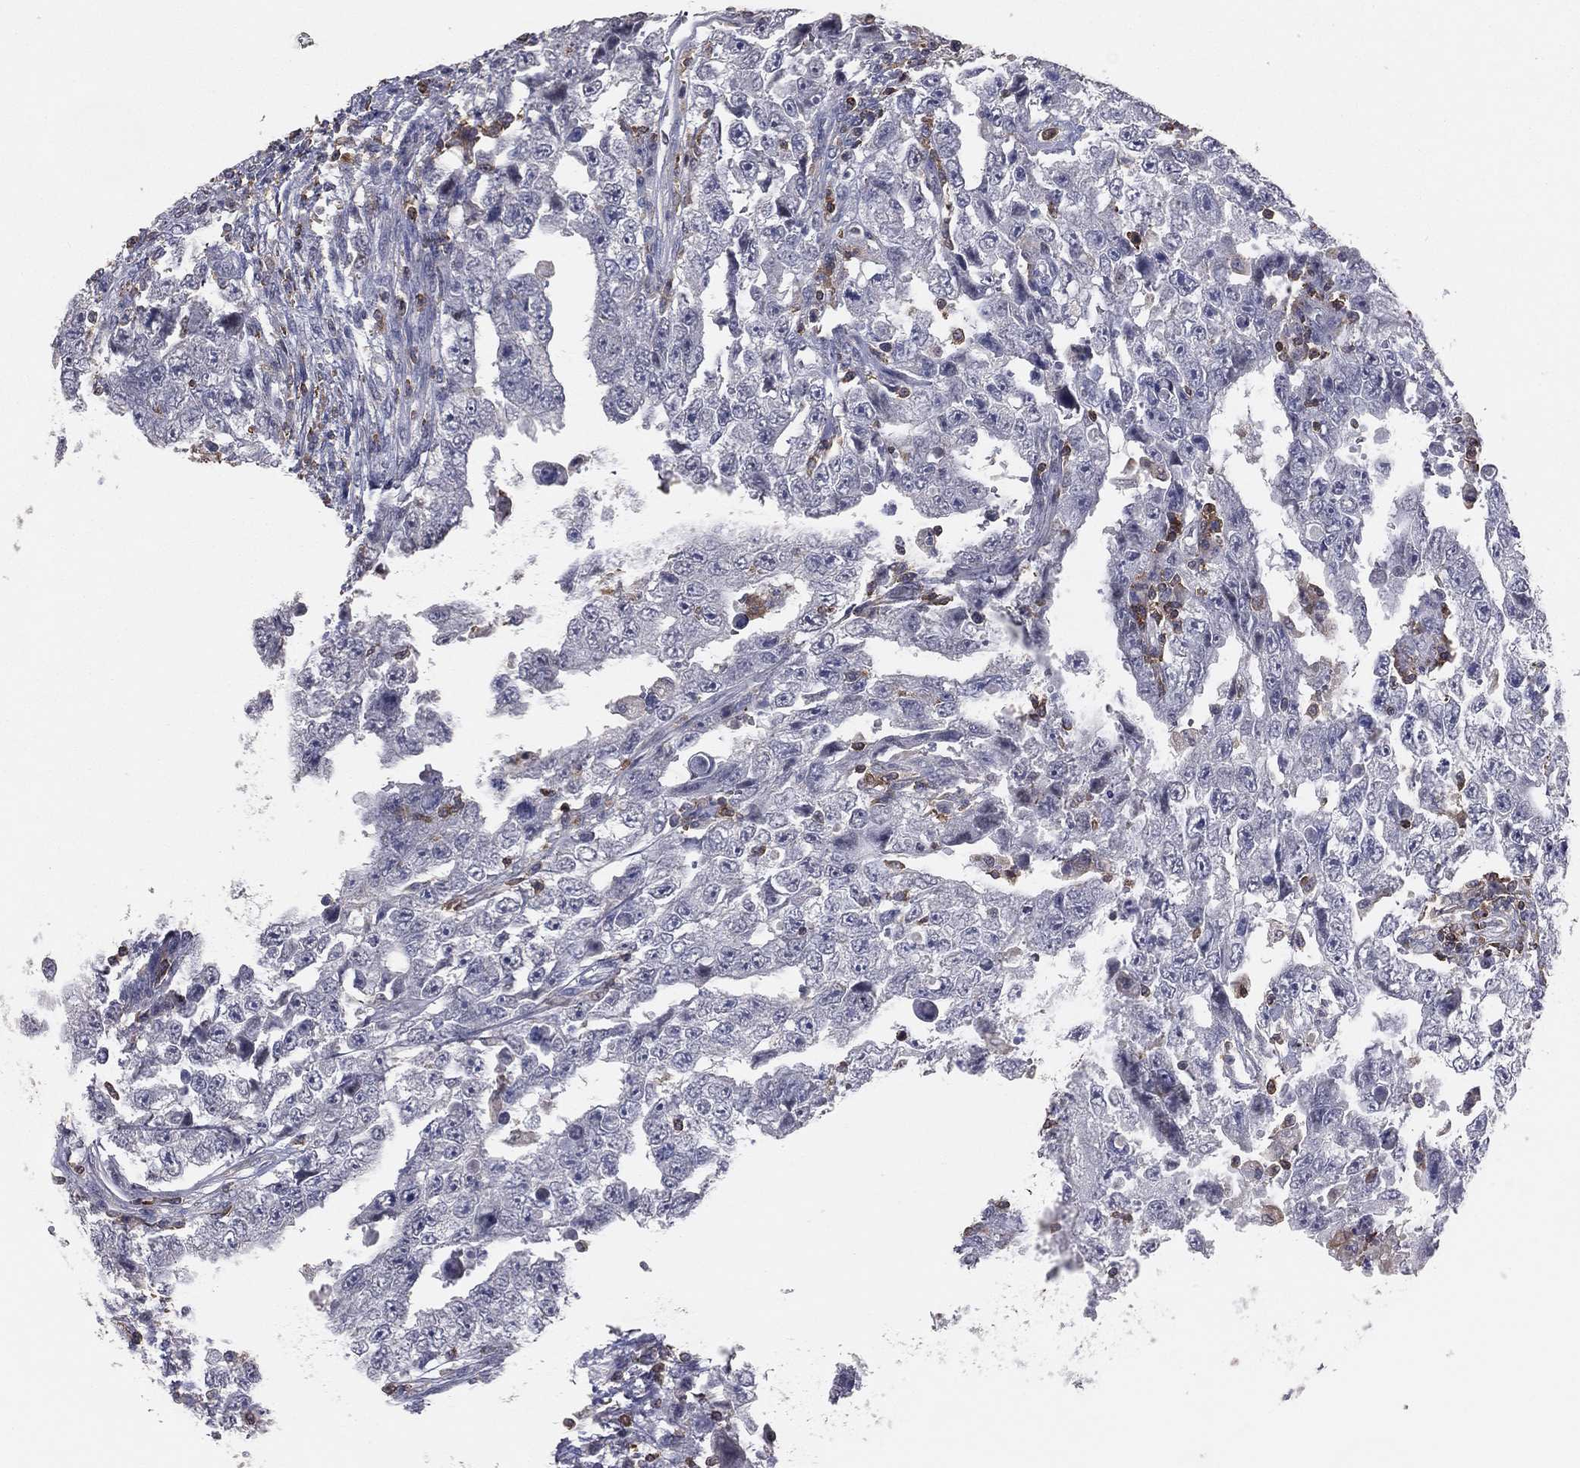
{"staining": {"intensity": "negative", "quantity": "none", "location": "none"}, "tissue": "testis cancer", "cell_type": "Tumor cells", "image_type": "cancer", "snomed": [{"axis": "morphology", "description": "Carcinoma, Embryonal, NOS"}, {"axis": "topography", "description": "Testis"}], "caption": "Human embryonal carcinoma (testis) stained for a protein using immunohistochemistry (IHC) displays no positivity in tumor cells.", "gene": "PSTPIP1", "patient": {"sex": "male", "age": 26}}